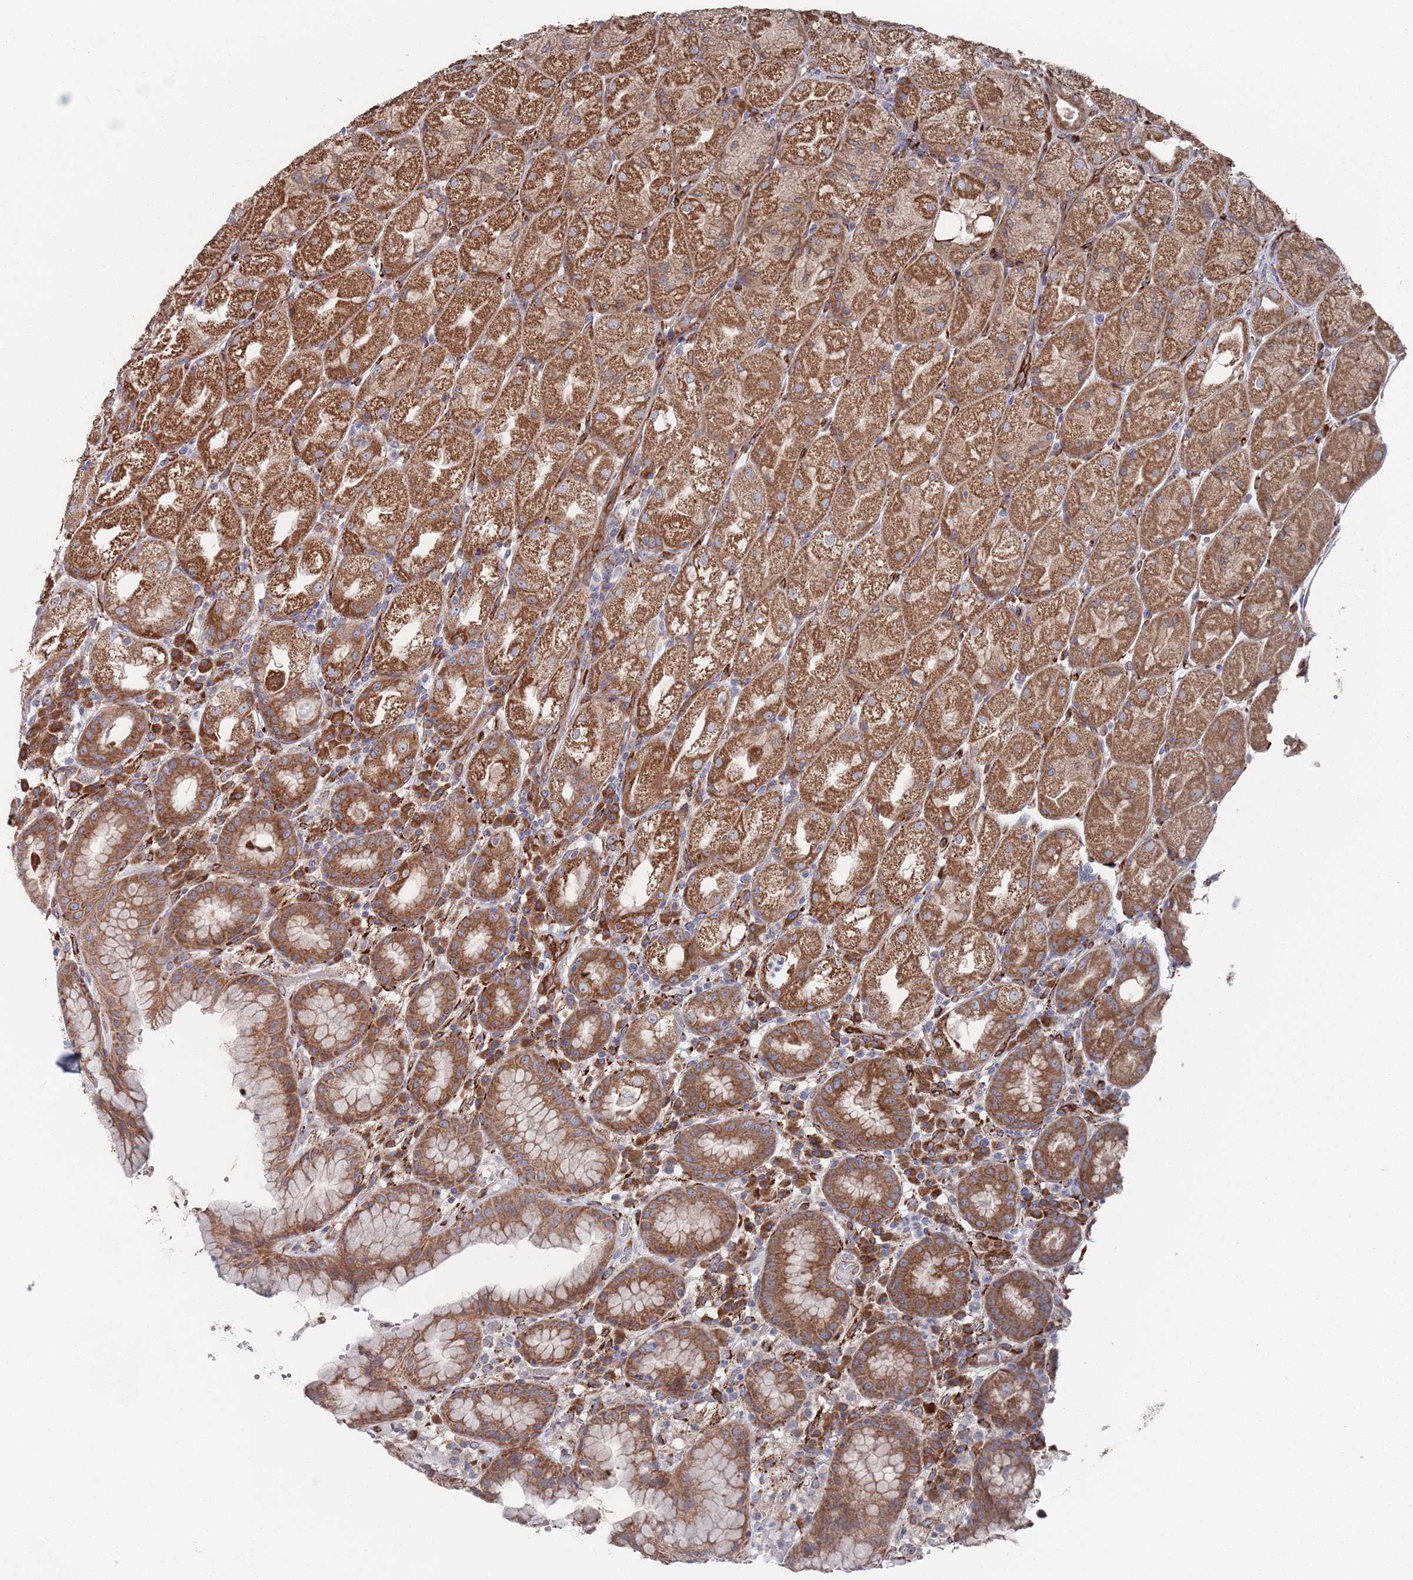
{"staining": {"intensity": "moderate", "quantity": ">75%", "location": "cytoplasmic/membranous"}, "tissue": "stomach", "cell_type": "Glandular cells", "image_type": "normal", "snomed": [{"axis": "morphology", "description": "Normal tissue, NOS"}, {"axis": "topography", "description": "Stomach, upper"}], "caption": "Unremarkable stomach shows moderate cytoplasmic/membranous expression in approximately >75% of glandular cells (DAB (3,3'-diaminobenzidine) IHC, brown staining for protein, blue staining for nuclei)..", "gene": "CCDC106", "patient": {"sex": "male", "age": 52}}